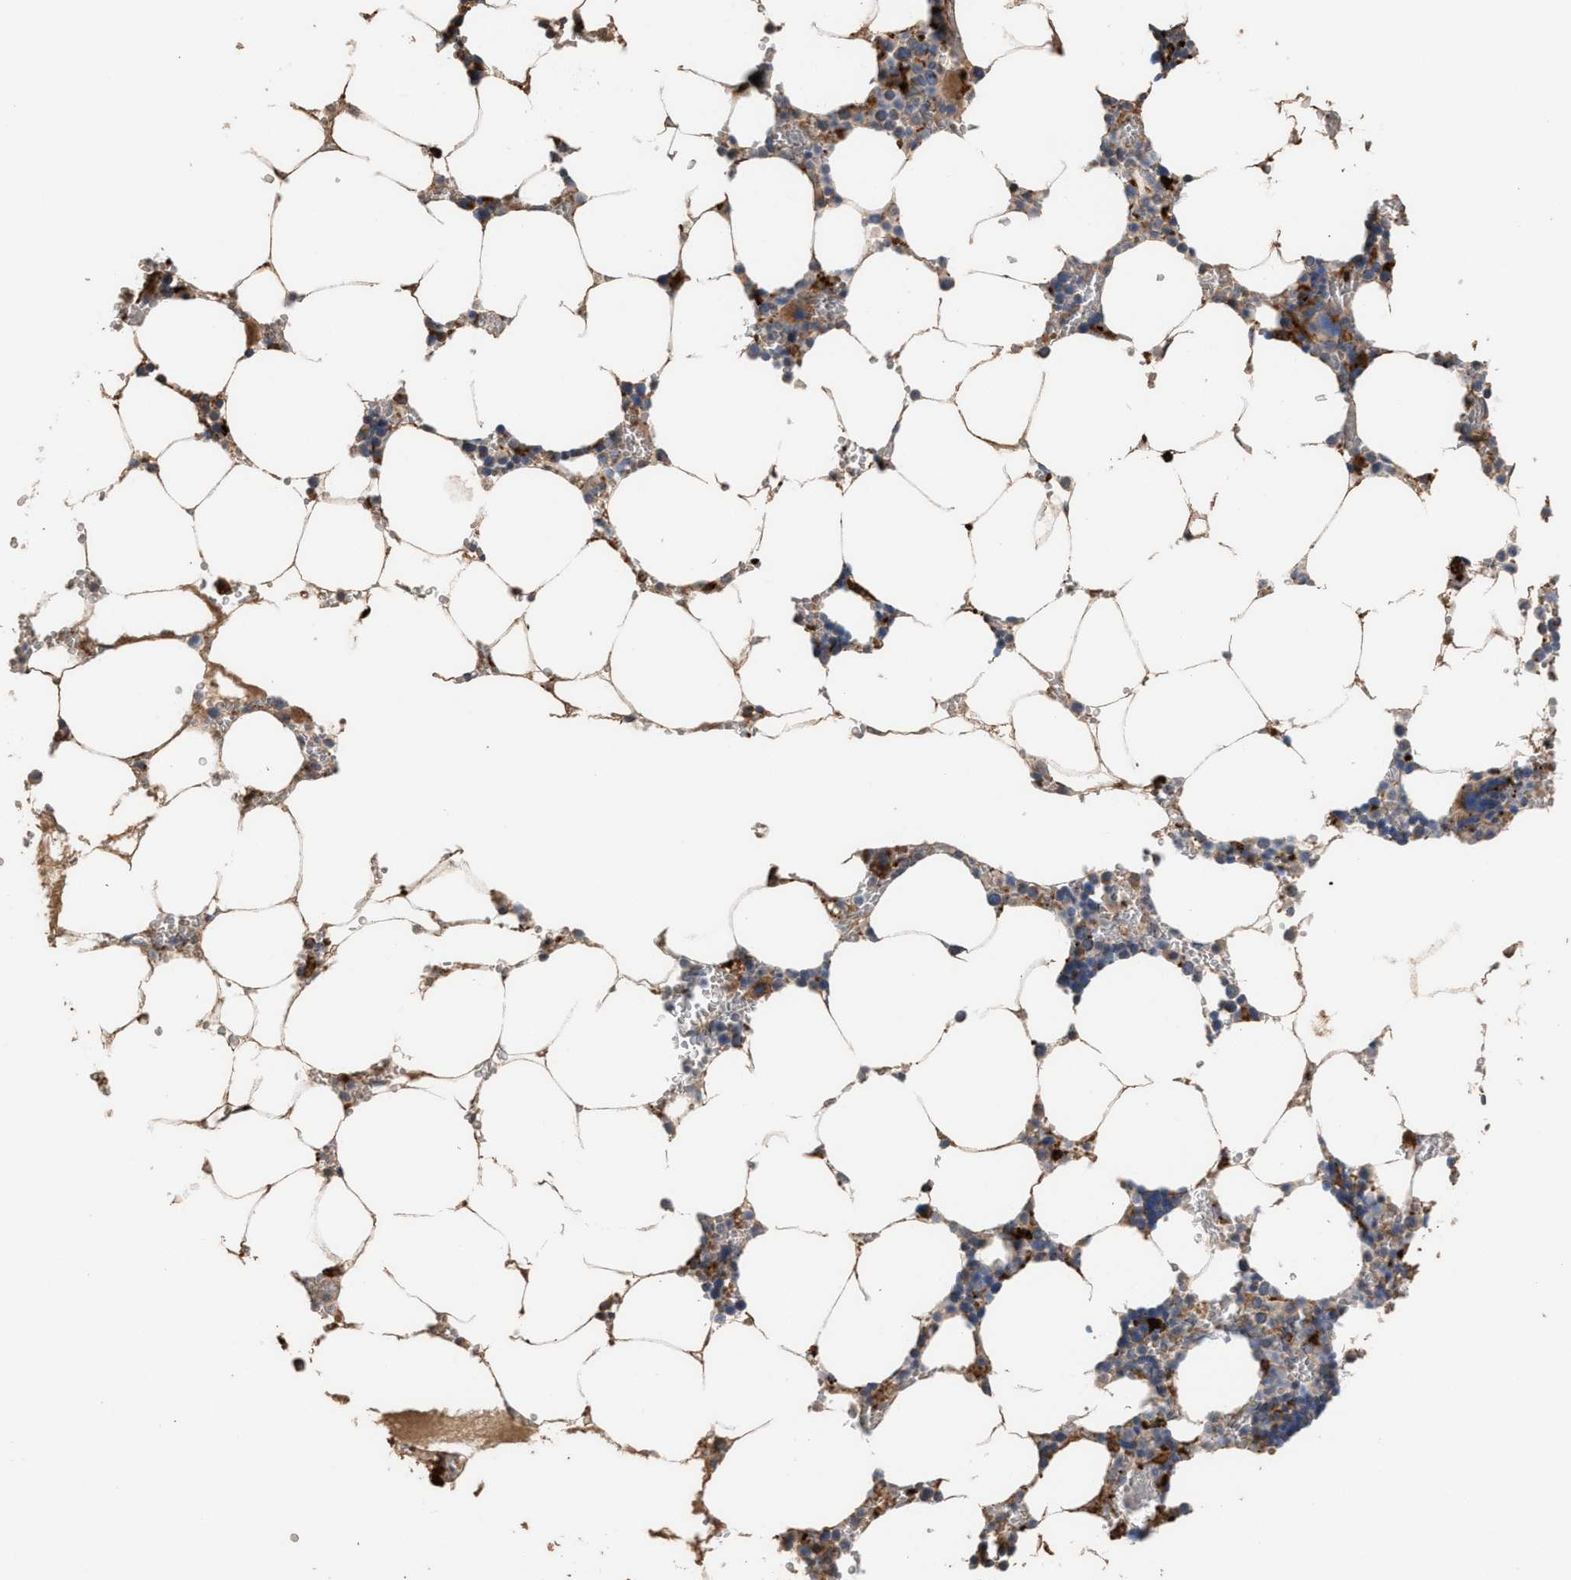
{"staining": {"intensity": "moderate", "quantity": "<25%", "location": "cytoplasmic/membranous"}, "tissue": "bone marrow", "cell_type": "Hematopoietic cells", "image_type": "normal", "snomed": [{"axis": "morphology", "description": "Normal tissue, NOS"}, {"axis": "topography", "description": "Bone marrow"}], "caption": "Immunohistochemistry image of unremarkable bone marrow stained for a protein (brown), which displays low levels of moderate cytoplasmic/membranous positivity in approximately <25% of hematopoietic cells.", "gene": "ELMO3", "patient": {"sex": "male", "age": 70}}